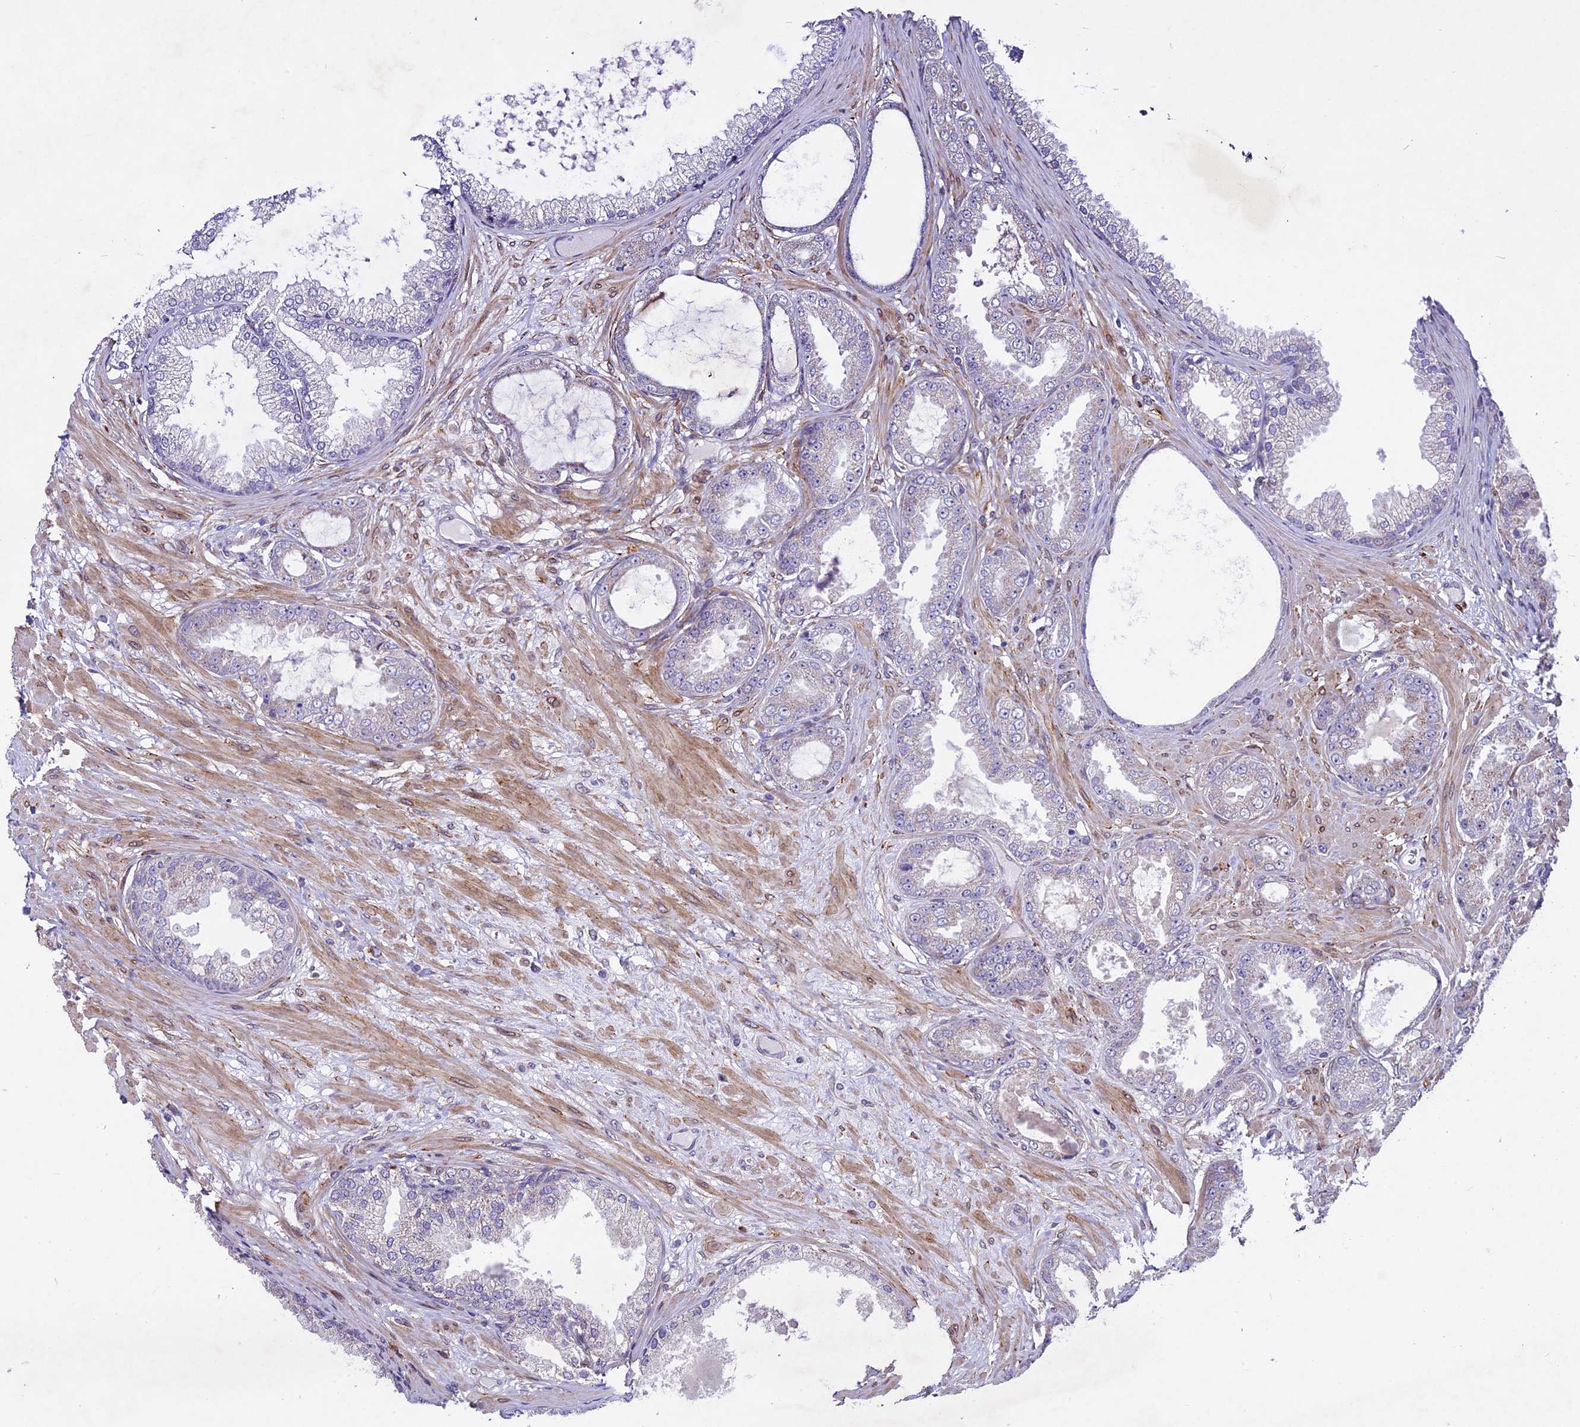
{"staining": {"intensity": "negative", "quantity": "none", "location": "none"}, "tissue": "prostate cancer", "cell_type": "Tumor cells", "image_type": "cancer", "snomed": [{"axis": "morphology", "description": "Adenocarcinoma, Low grade"}, {"axis": "topography", "description": "Prostate"}], "caption": "Tumor cells are negative for protein expression in human low-grade adenocarcinoma (prostate). (Immunohistochemistry (ihc), brightfield microscopy, high magnification).", "gene": "MIEF2", "patient": {"sex": "male", "age": 63}}